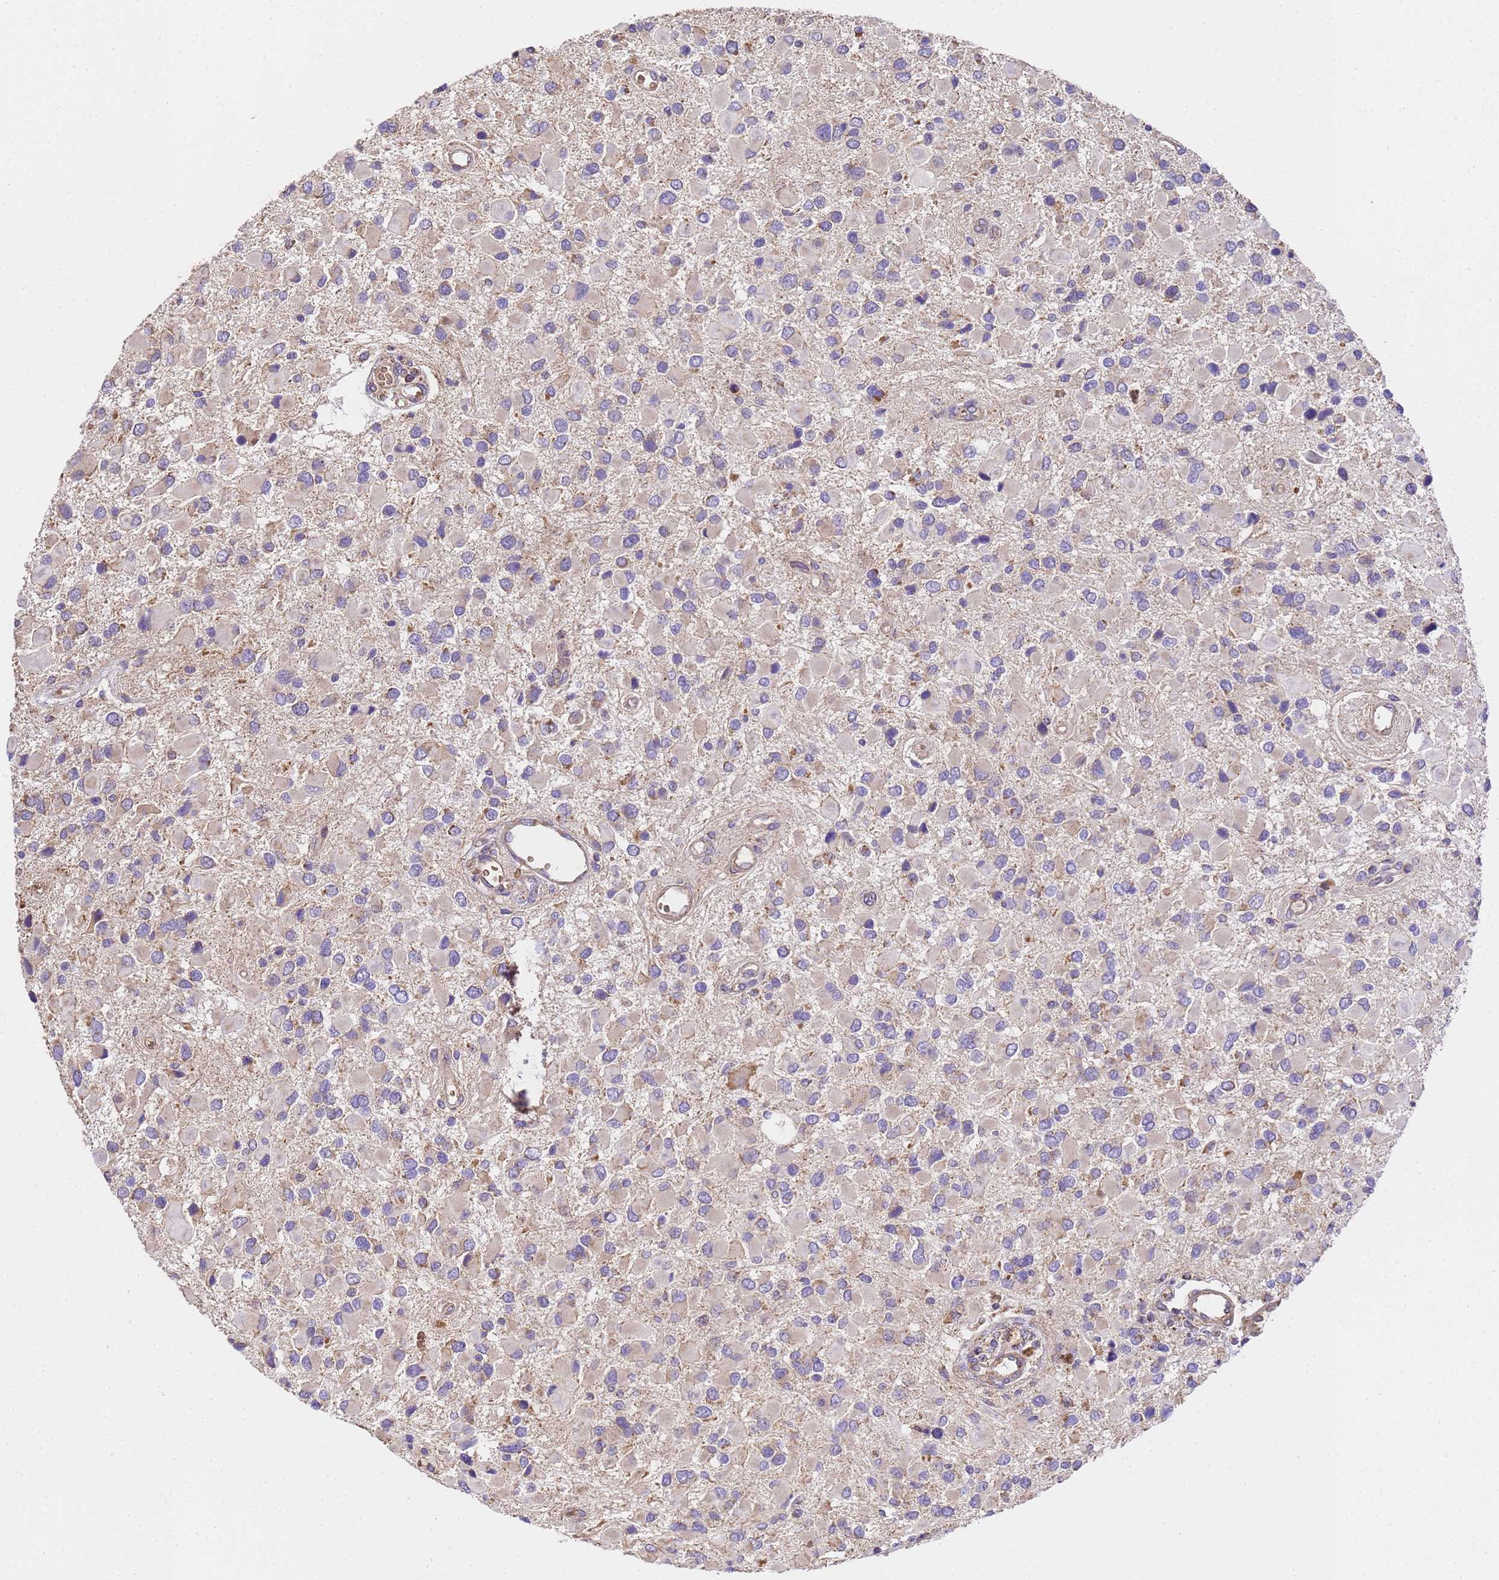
{"staining": {"intensity": "negative", "quantity": "none", "location": "none"}, "tissue": "glioma", "cell_type": "Tumor cells", "image_type": "cancer", "snomed": [{"axis": "morphology", "description": "Glioma, malignant, High grade"}, {"axis": "topography", "description": "Brain"}], "caption": "This photomicrograph is of malignant high-grade glioma stained with immunohistochemistry (IHC) to label a protein in brown with the nuclei are counter-stained blue. There is no positivity in tumor cells.", "gene": "LRRIQ1", "patient": {"sex": "male", "age": 53}}